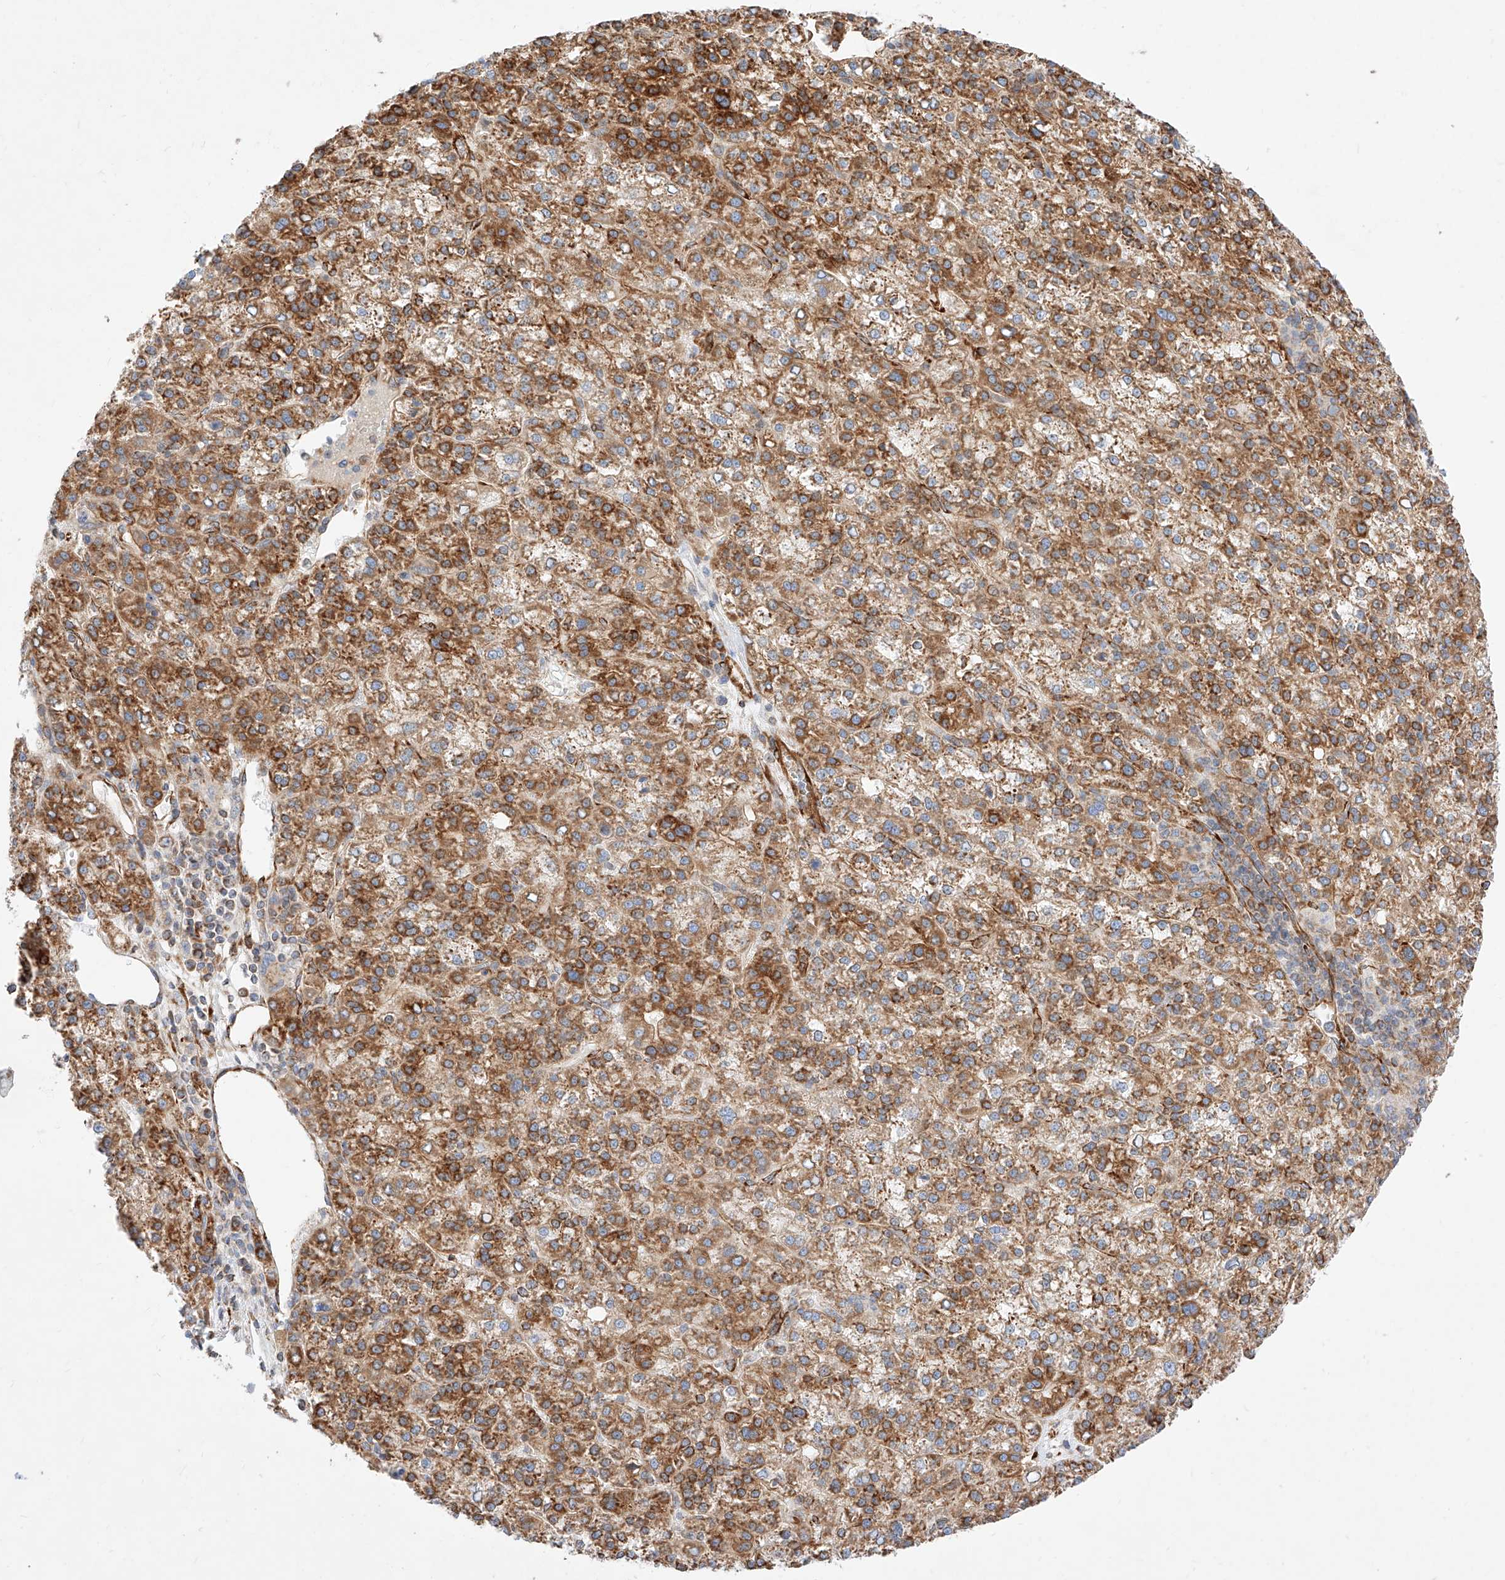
{"staining": {"intensity": "moderate", "quantity": ">75%", "location": "cytoplasmic/membranous"}, "tissue": "liver cancer", "cell_type": "Tumor cells", "image_type": "cancer", "snomed": [{"axis": "morphology", "description": "Carcinoma, Hepatocellular, NOS"}, {"axis": "topography", "description": "Liver"}], "caption": "A brown stain shows moderate cytoplasmic/membranous positivity of a protein in human hepatocellular carcinoma (liver) tumor cells.", "gene": "CSGALNACT2", "patient": {"sex": "female", "age": 58}}